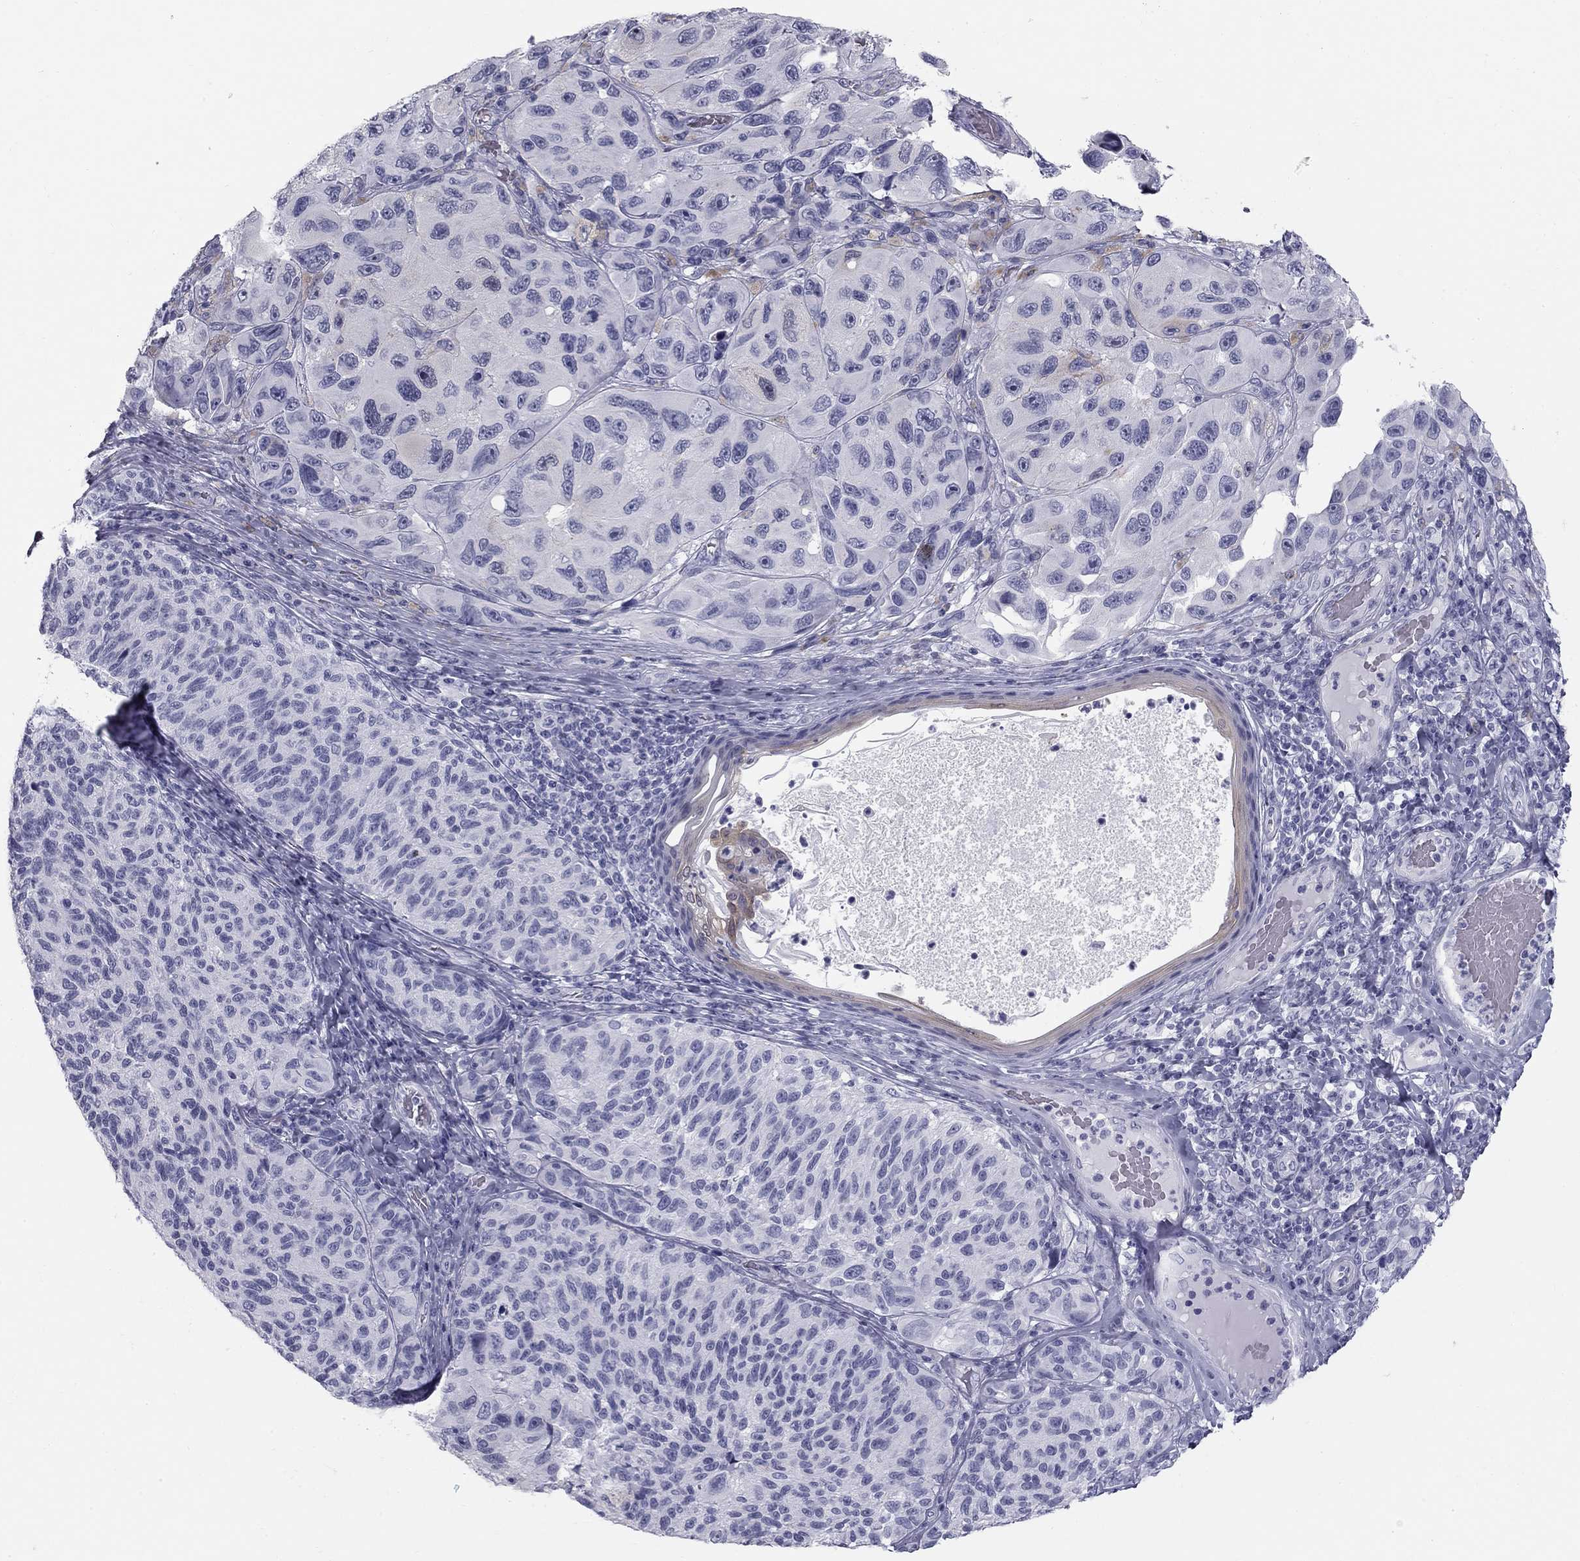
{"staining": {"intensity": "negative", "quantity": "none", "location": "none"}, "tissue": "melanoma", "cell_type": "Tumor cells", "image_type": "cancer", "snomed": [{"axis": "morphology", "description": "Malignant melanoma, NOS"}, {"axis": "topography", "description": "Skin"}], "caption": "This is an IHC photomicrograph of melanoma. There is no staining in tumor cells.", "gene": "SULT2B1", "patient": {"sex": "female", "age": 73}}